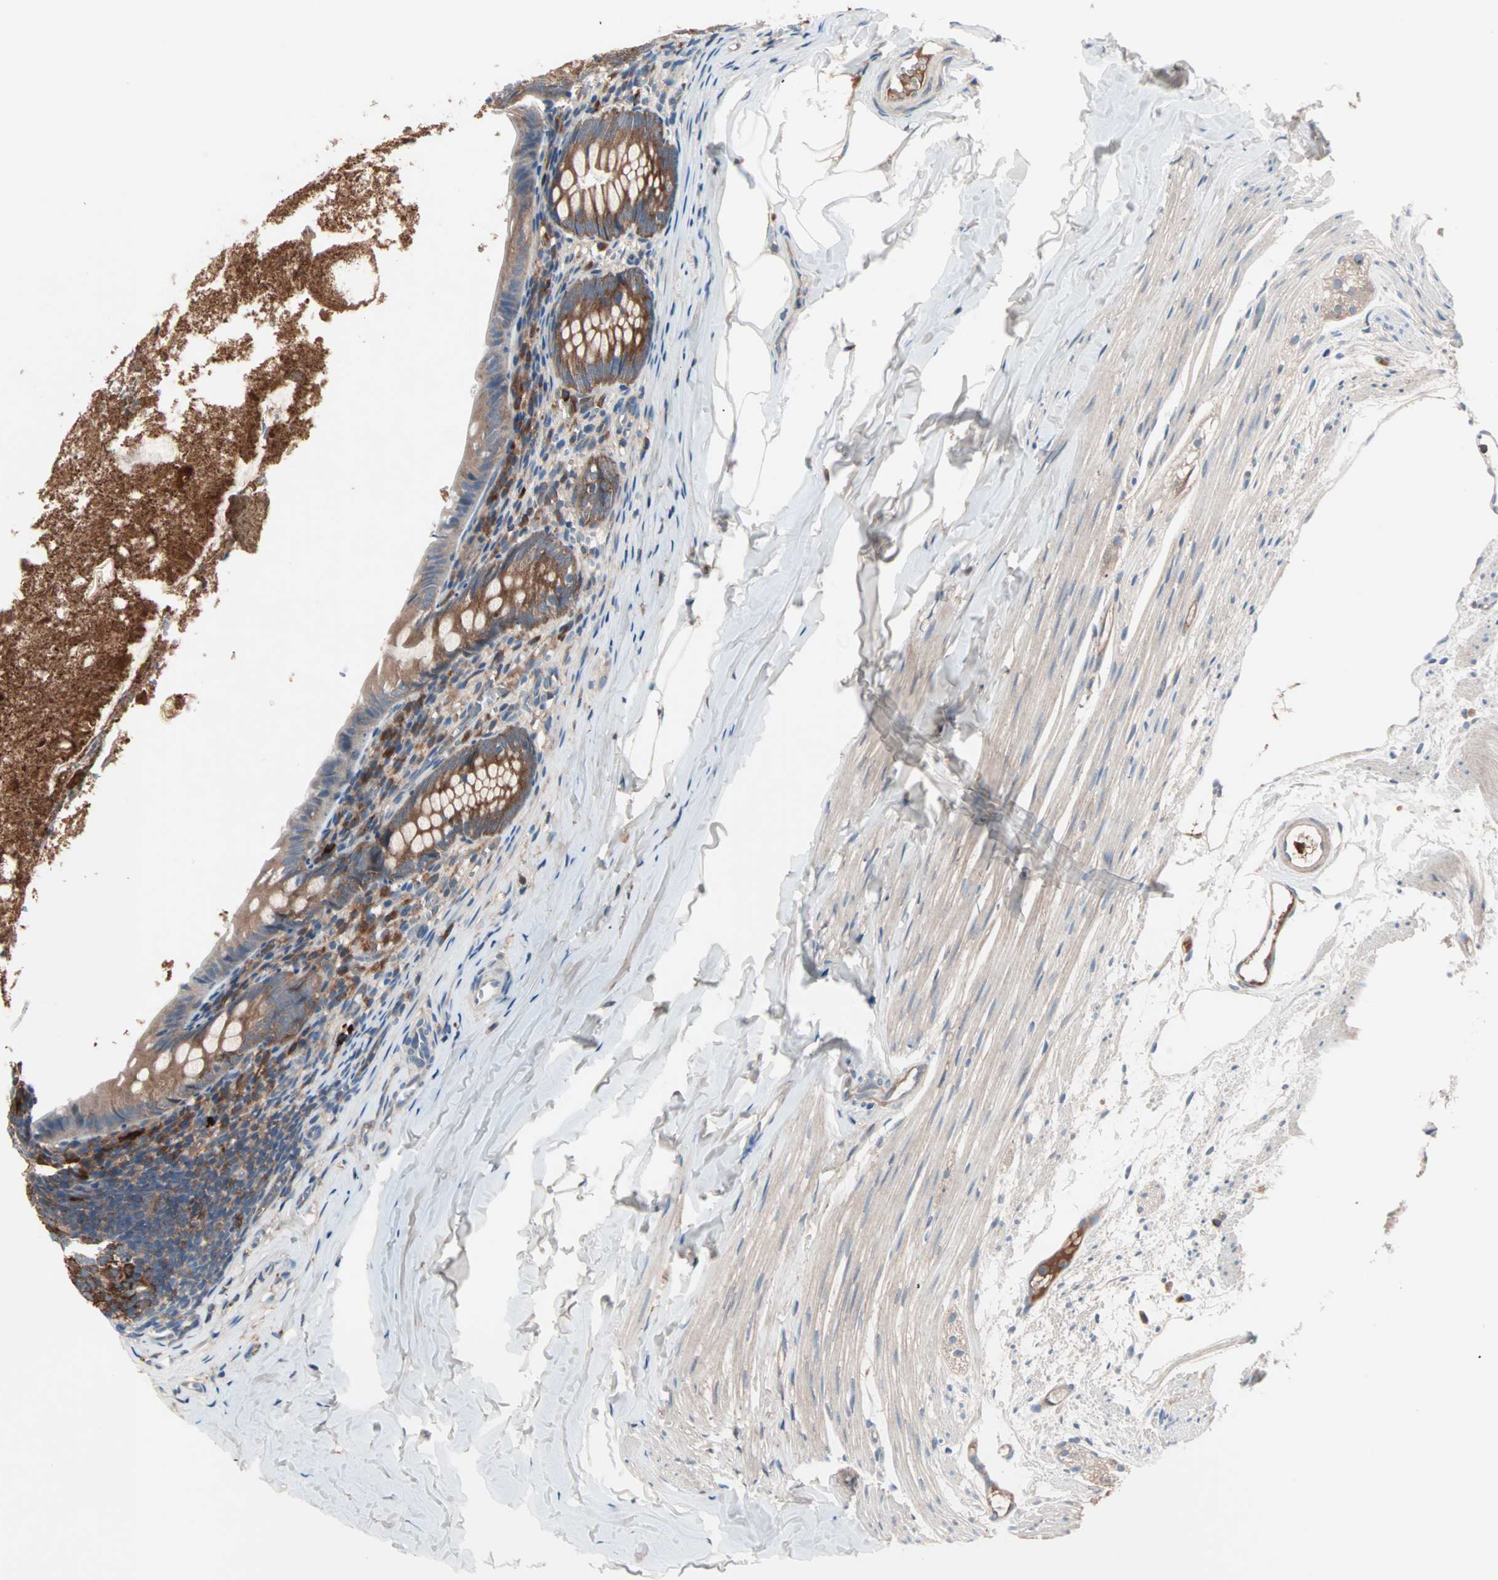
{"staining": {"intensity": "moderate", "quantity": ">75%", "location": "cytoplasmic/membranous"}, "tissue": "appendix", "cell_type": "Glandular cells", "image_type": "normal", "snomed": [{"axis": "morphology", "description": "Normal tissue, NOS"}, {"axis": "topography", "description": "Appendix"}], "caption": "Moderate cytoplasmic/membranous positivity for a protein is present in approximately >75% of glandular cells of benign appendix using immunohistochemistry (IHC).", "gene": "CAD", "patient": {"sex": "female", "age": 10}}